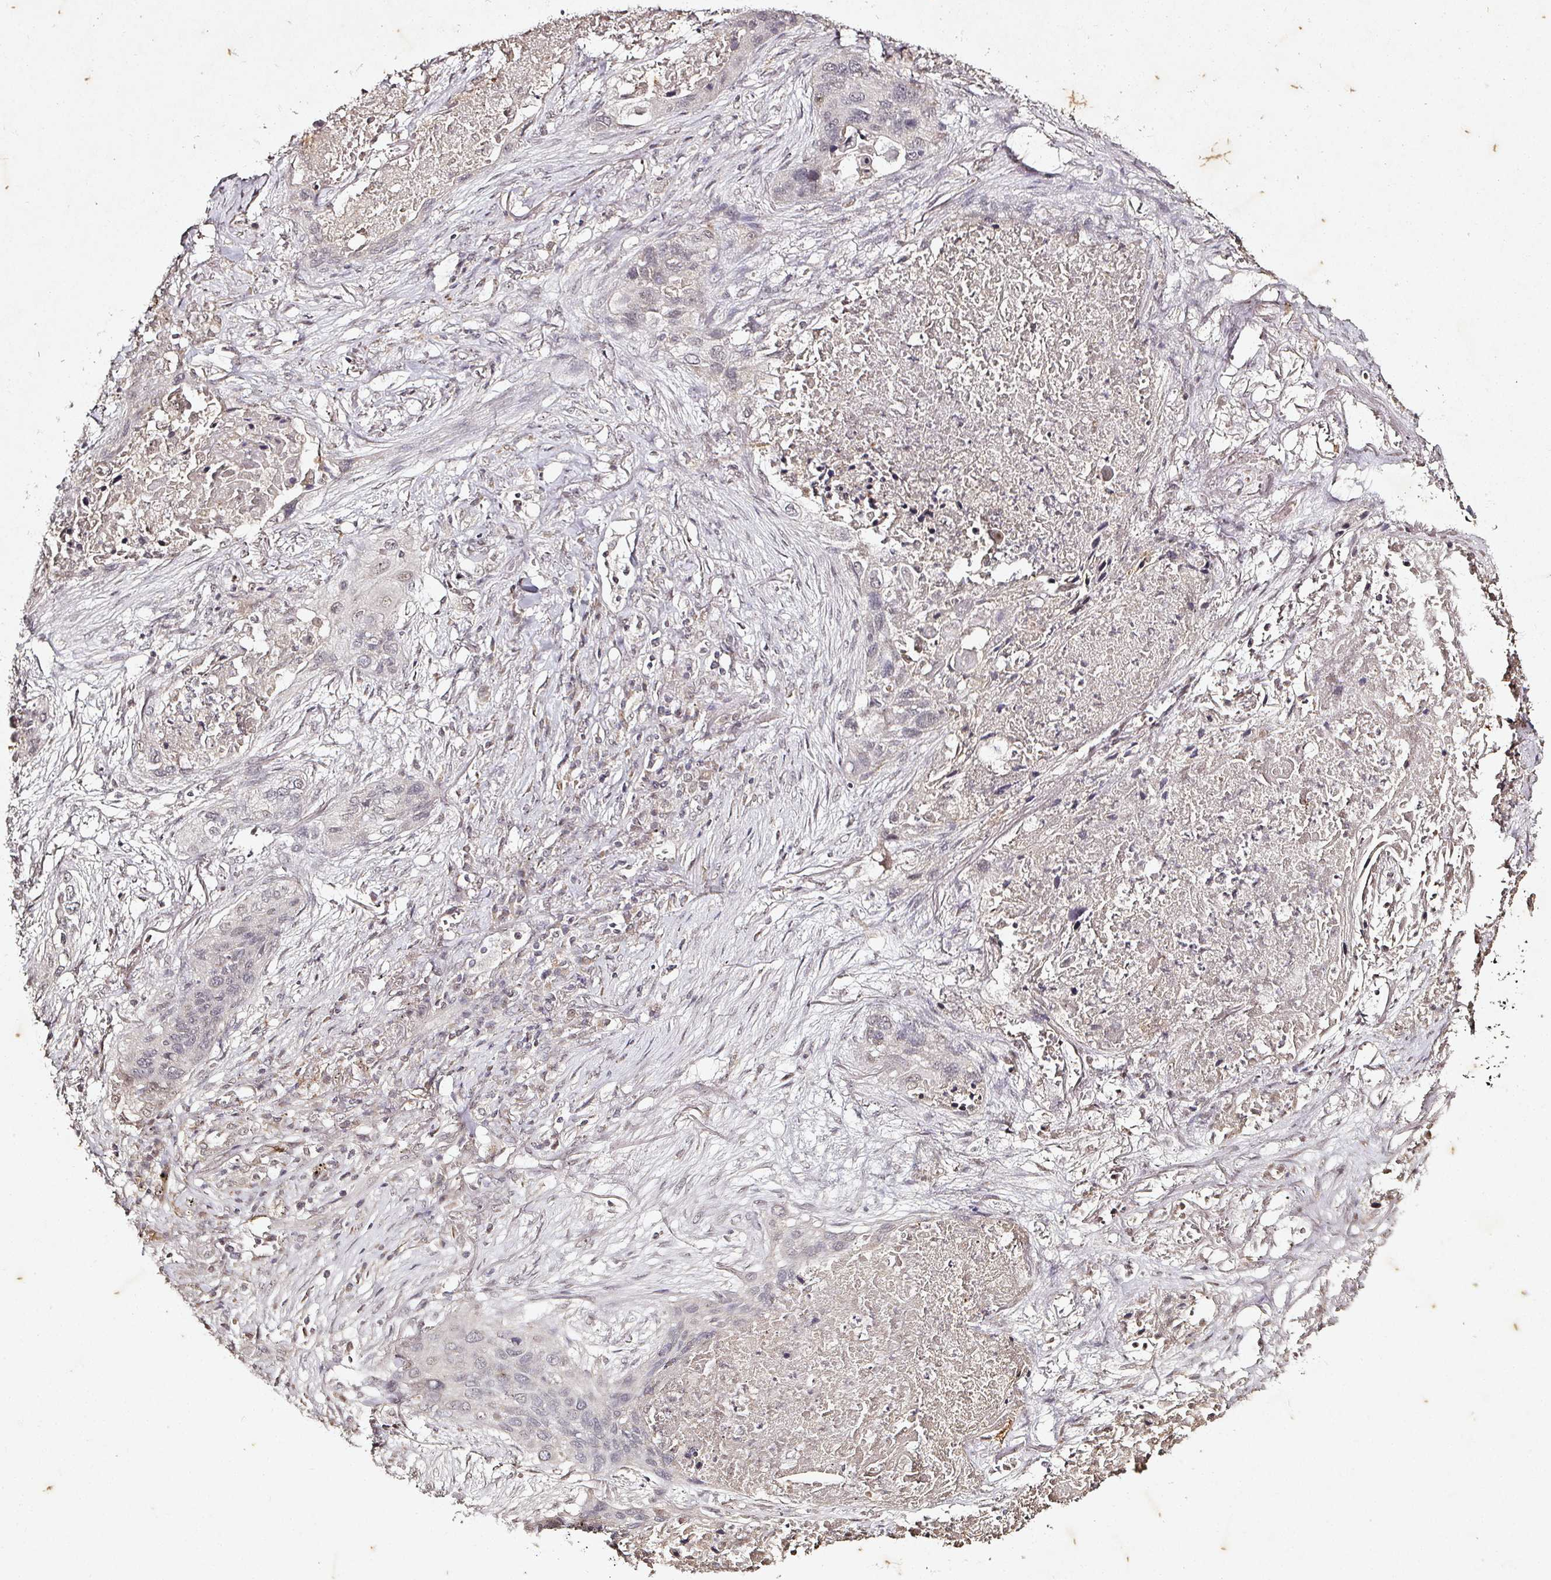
{"staining": {"intensity": "negative", "quantity": "none", "location": "none"}, "tissue": "lung cancer", "cell_type": "Tumor cells", "image_type": "cancer", "snomed": [{"axis": "morphology", "description": "Squamous cell carcinoma, NOS"}, {"axis": "topography", "description": "Lung"}], "caption": "An image of human squamous cell carcinoma (lung) is negative for staining in tumor cells.", "gene": "CAPN5", "patient": {"sex": "female", "age": 63}}